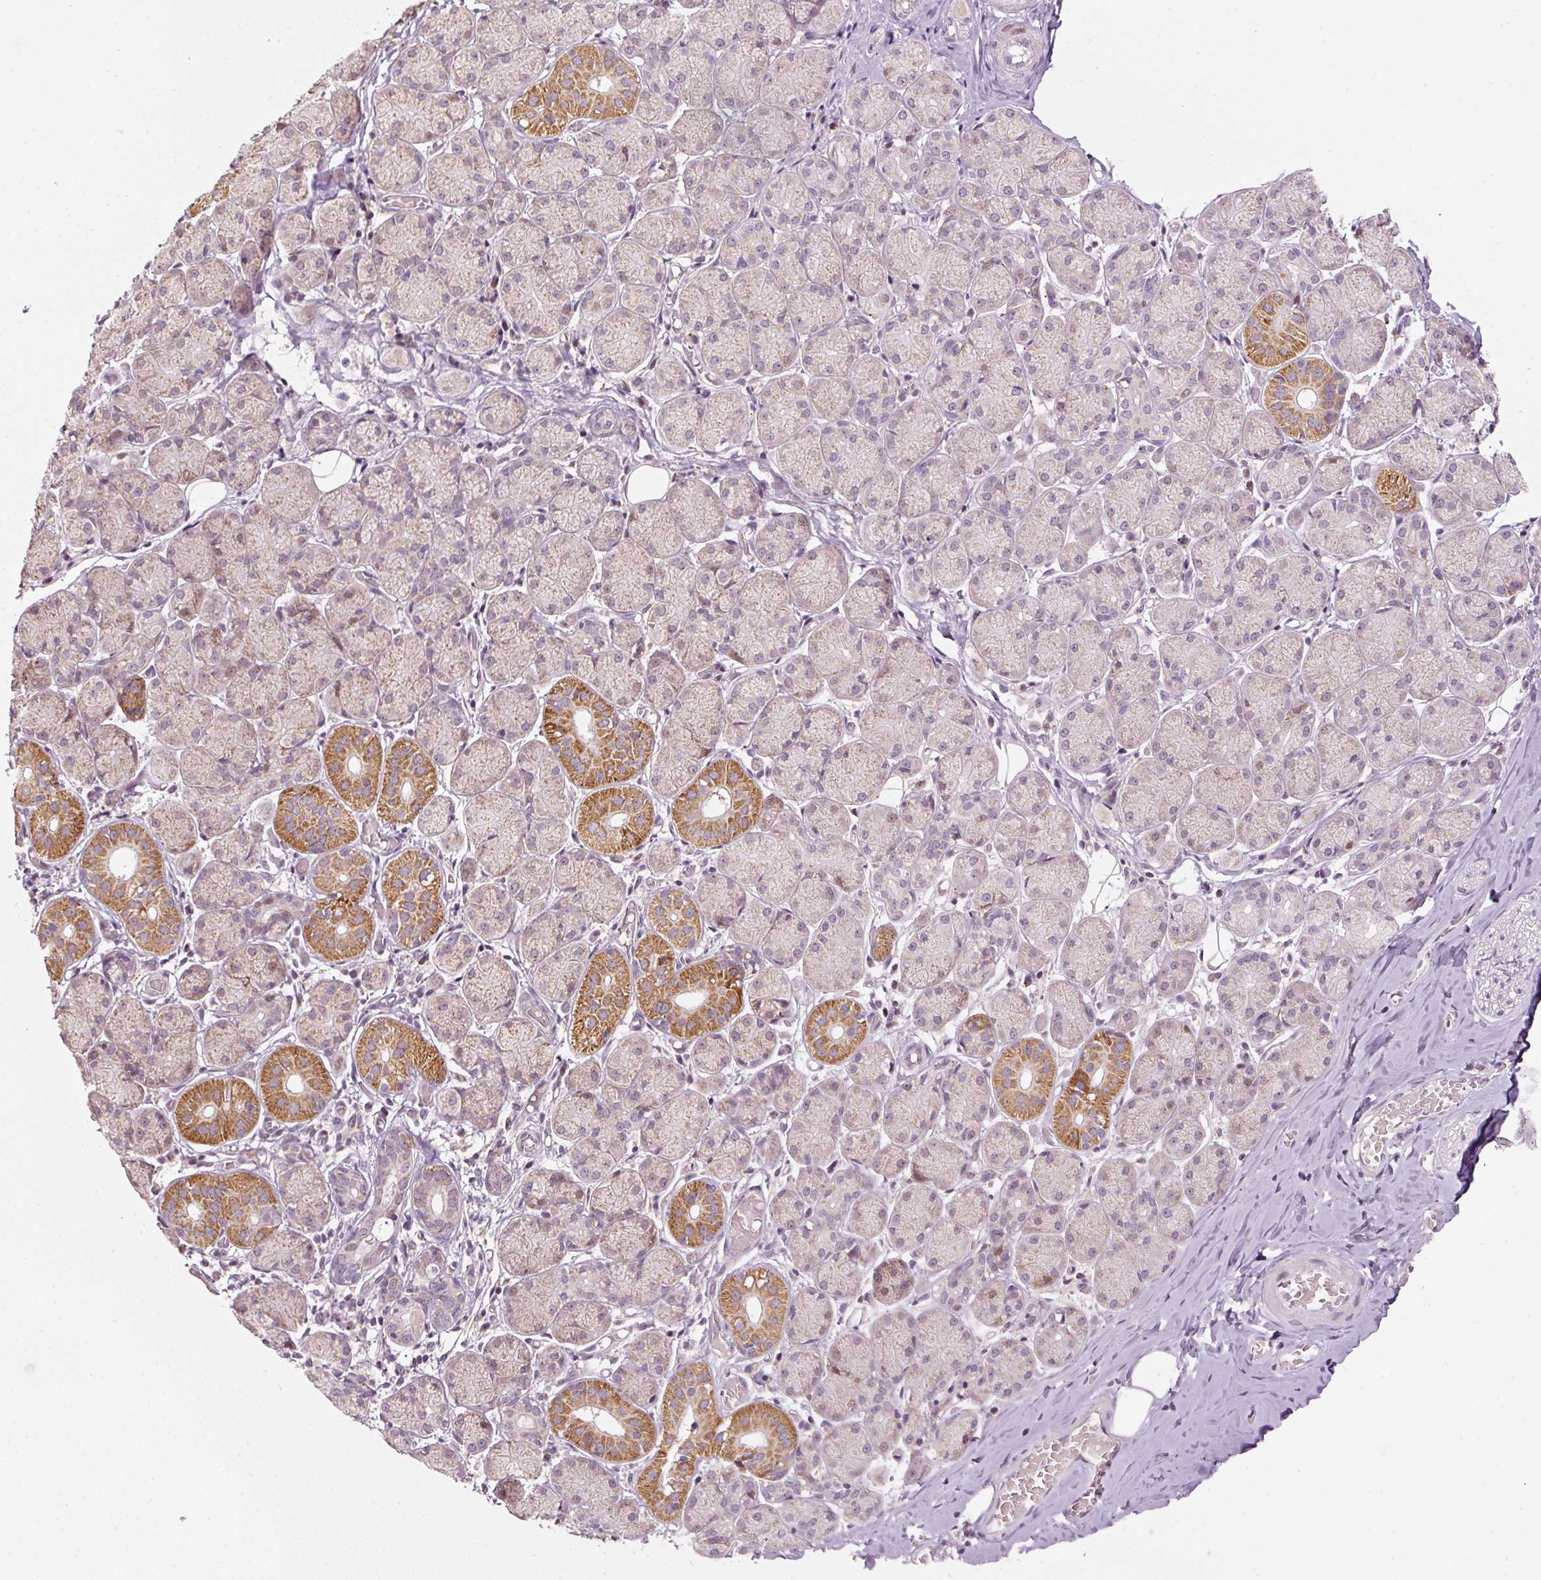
{"staining": {"intensity": "negative", "quantity": "none", "location": "none"}, "tissue": "adipose tissue", "cell_type": "Adipocytes", "image_type": "normal", "snomed": [{"axis": "morphology", "description": "Normal tissue, NOS"}, {"axis": "topography", "description": "Salivary gland"}, {"axis": "topography", "description": "Peripheral nerve tissue"}], "caption": "Immunohistochemistry (IHC) micrograph of unremarkable adipose tissue: adipose tissue stained with DAB (3,3'-diaminobenzidine) displays no significant protein positivity in adipocytes.", "gene": "TOB2", "patient": {"sex": "female", "age": 24}}